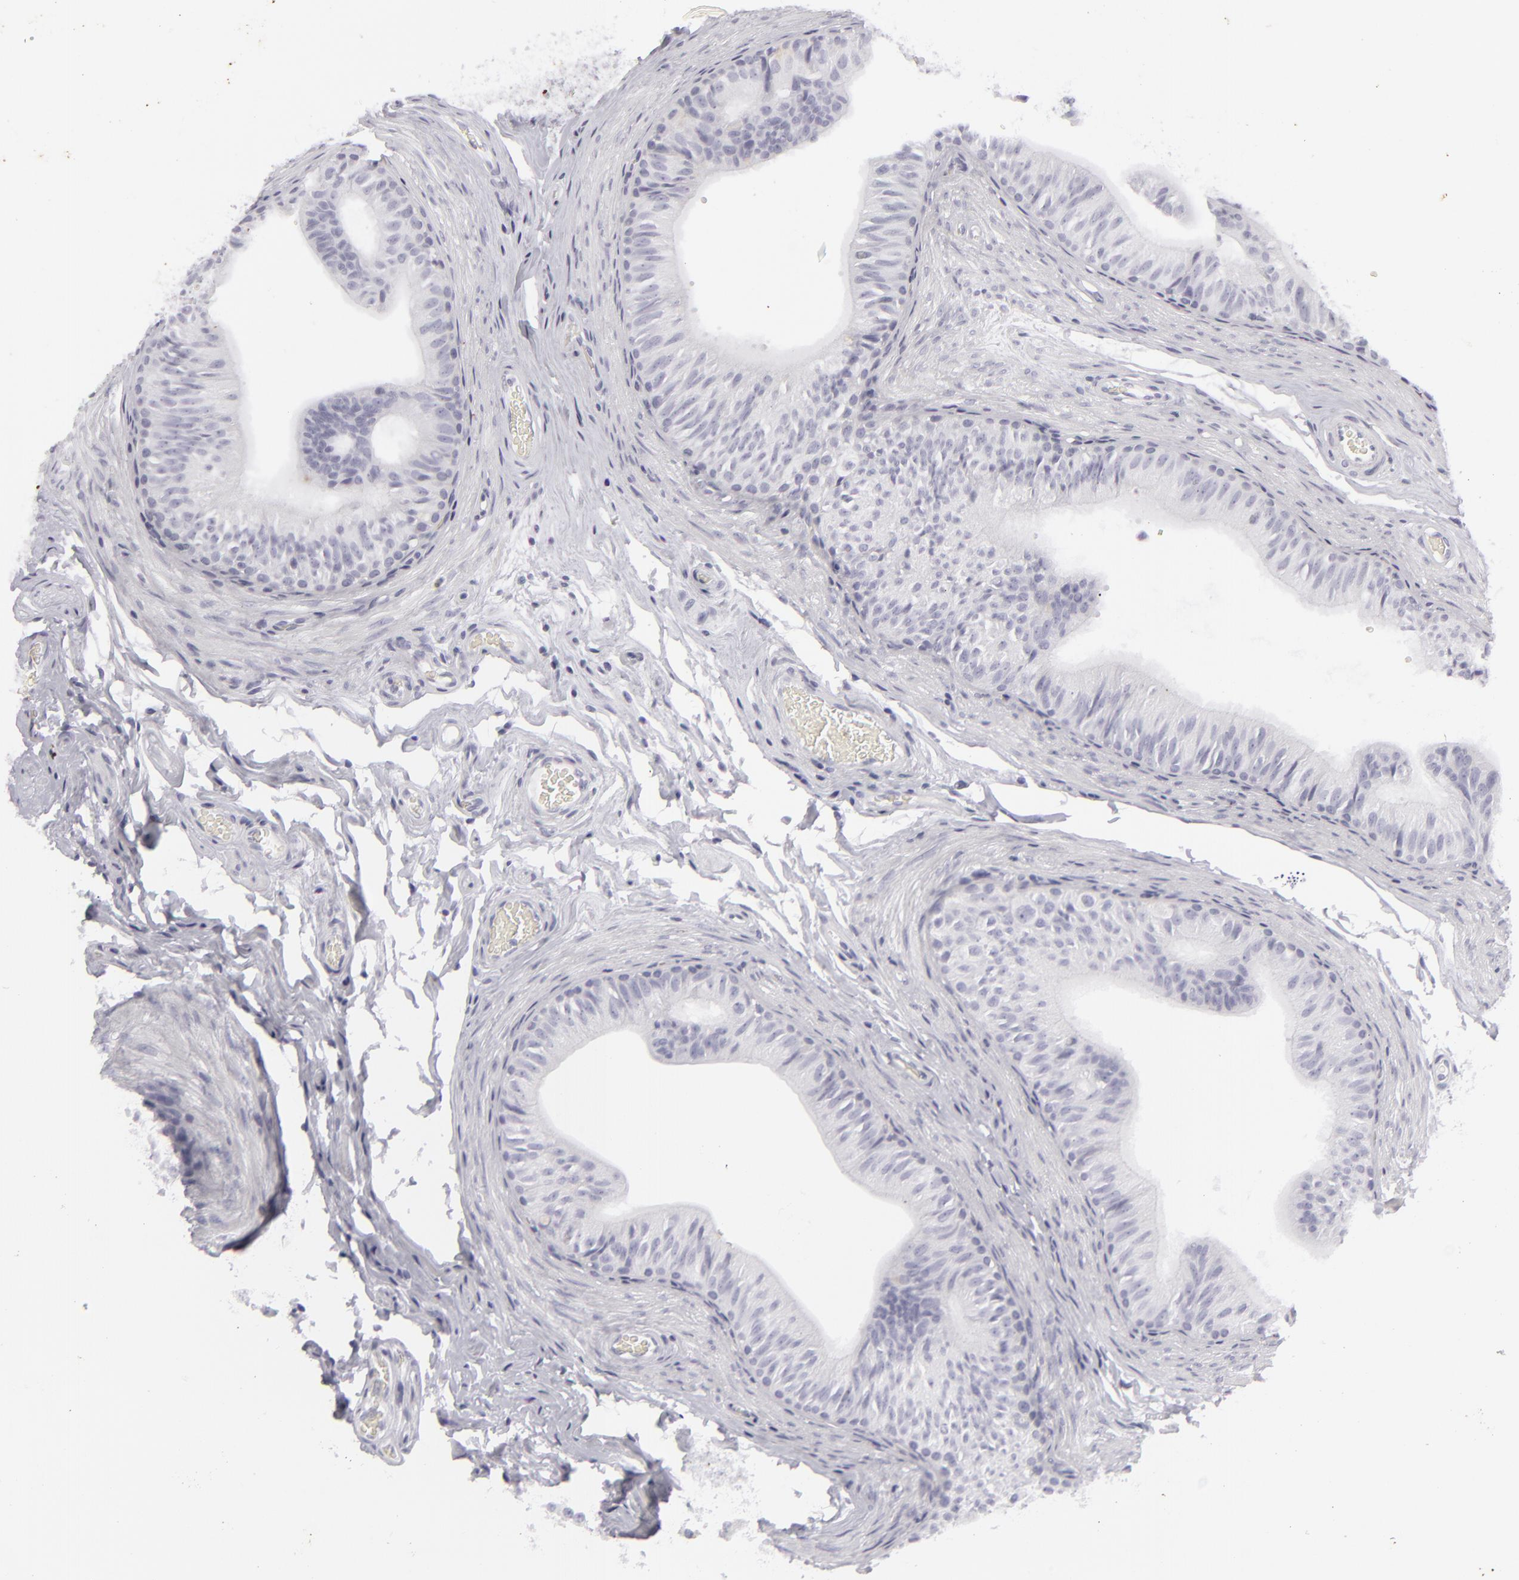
{"staining": {"intensity": "negative", "quantity": "none", "location": "none"}, "tissue": "epididymis", "cell_type": "Glandular cells", "image_type": "normal", "snomed": [{"axis": "morphology", "description": "Normal tissue, NOS"}, {"axis": "topography", "description": "Testis"}, {"axis": "topography", "description": "Epididymis"}], "caption": "This is a histopathology image of immunohistochemistry staining of normal epididymis, which shows no expression in glandular cells. Nuclei are stained in blue.", "gene": "KRT1", "patient": {"sex": "male", "age": 36}}